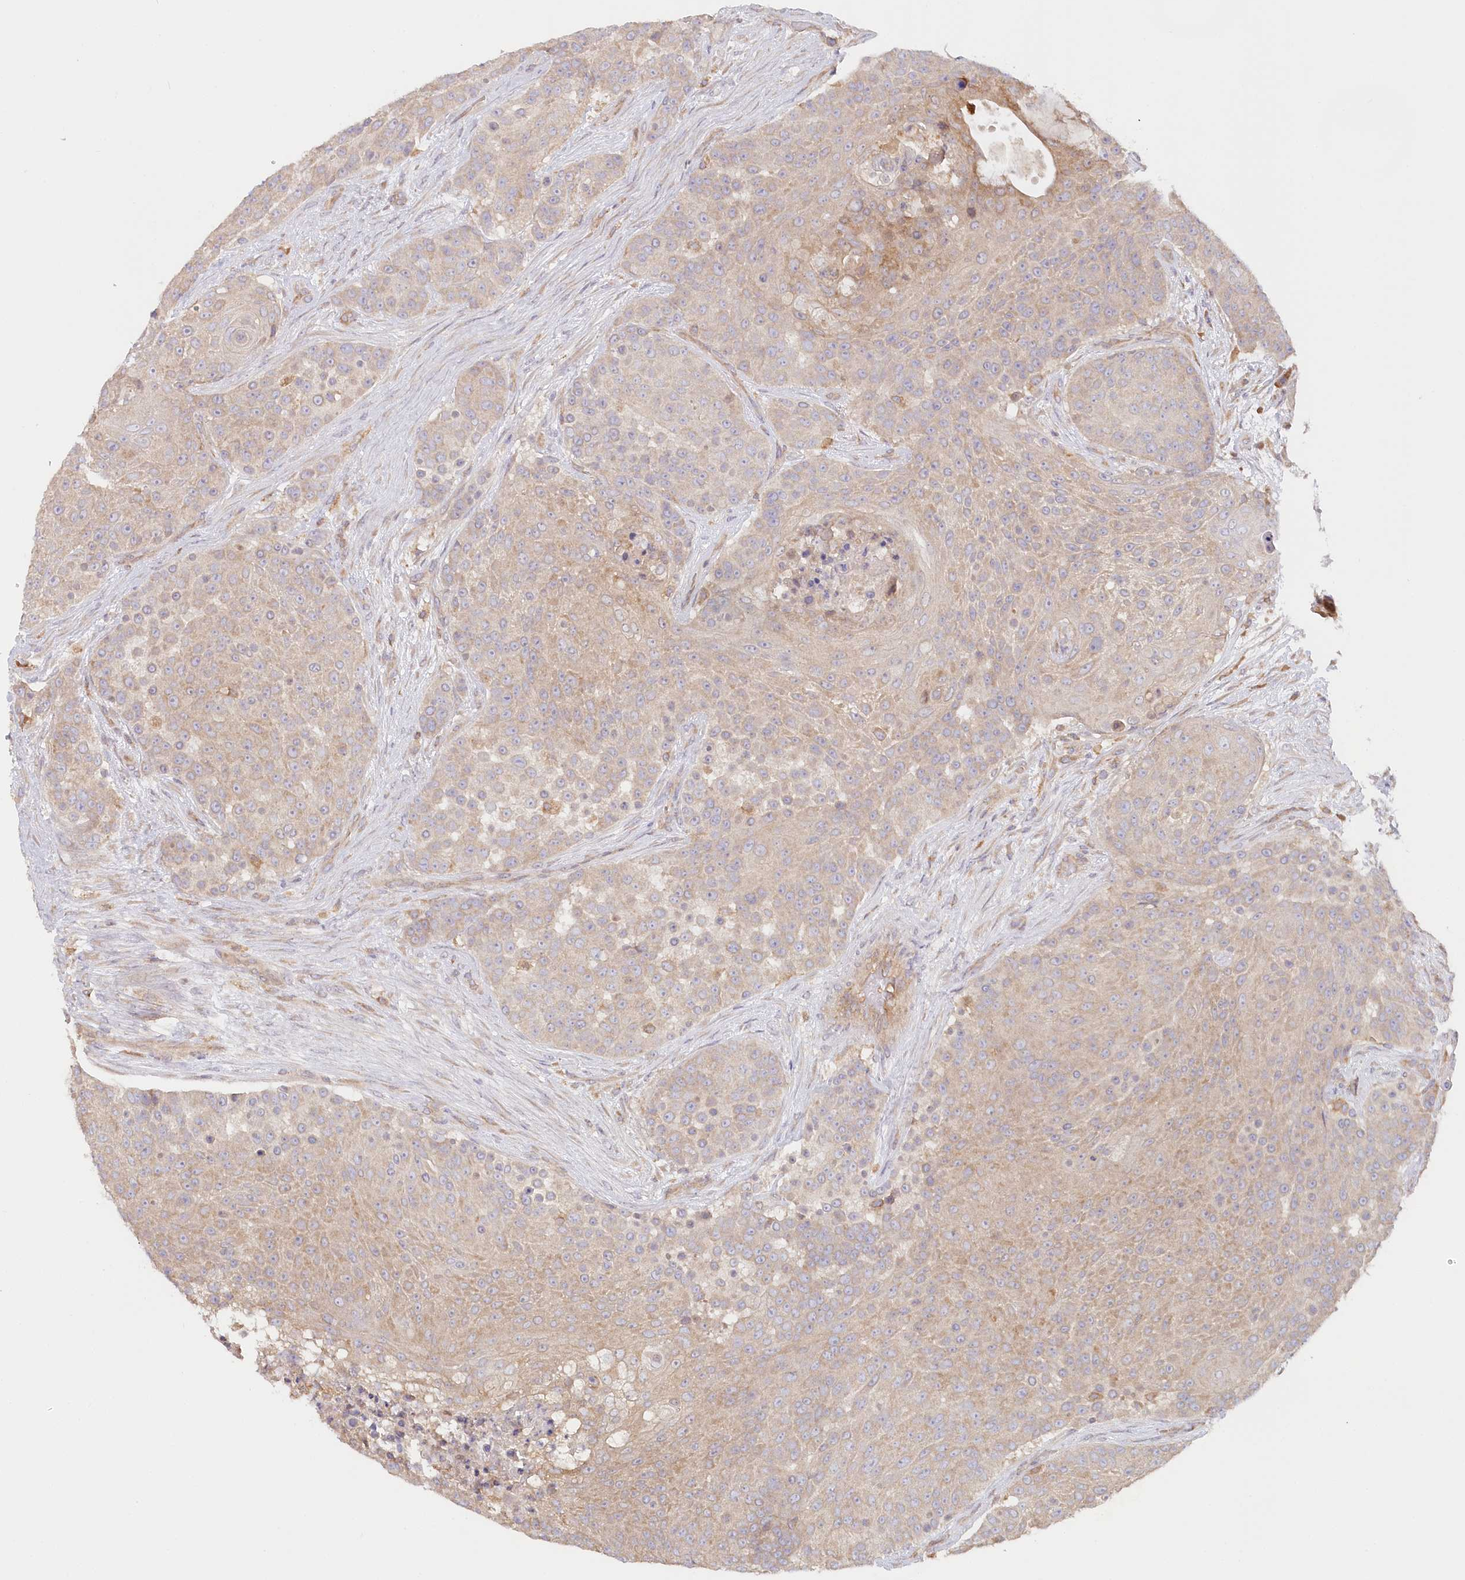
{"staining": {"intensity": "weak", "quantity": "25%-75%", "location": "cytoplasmic/membranous"}, "tissue": "urothelial cancer", "cell_type": "Tumor cells", "image_type": "cancer", "snomed": [{"axis": "morphology", "description": "Urothelial carcinoma, High grade"}, {"axis": "topography", "description": "Urinary bladder"}], "caption": "Urothelial carcinoma (high-grade) was stained to show a protein in brown. There is low levels of weak cytoplasmic/membranous expression in about 25%-75% of tumor cells.", "gene": "PAIP2", "patient": {"sex": "female", "age": 63}}